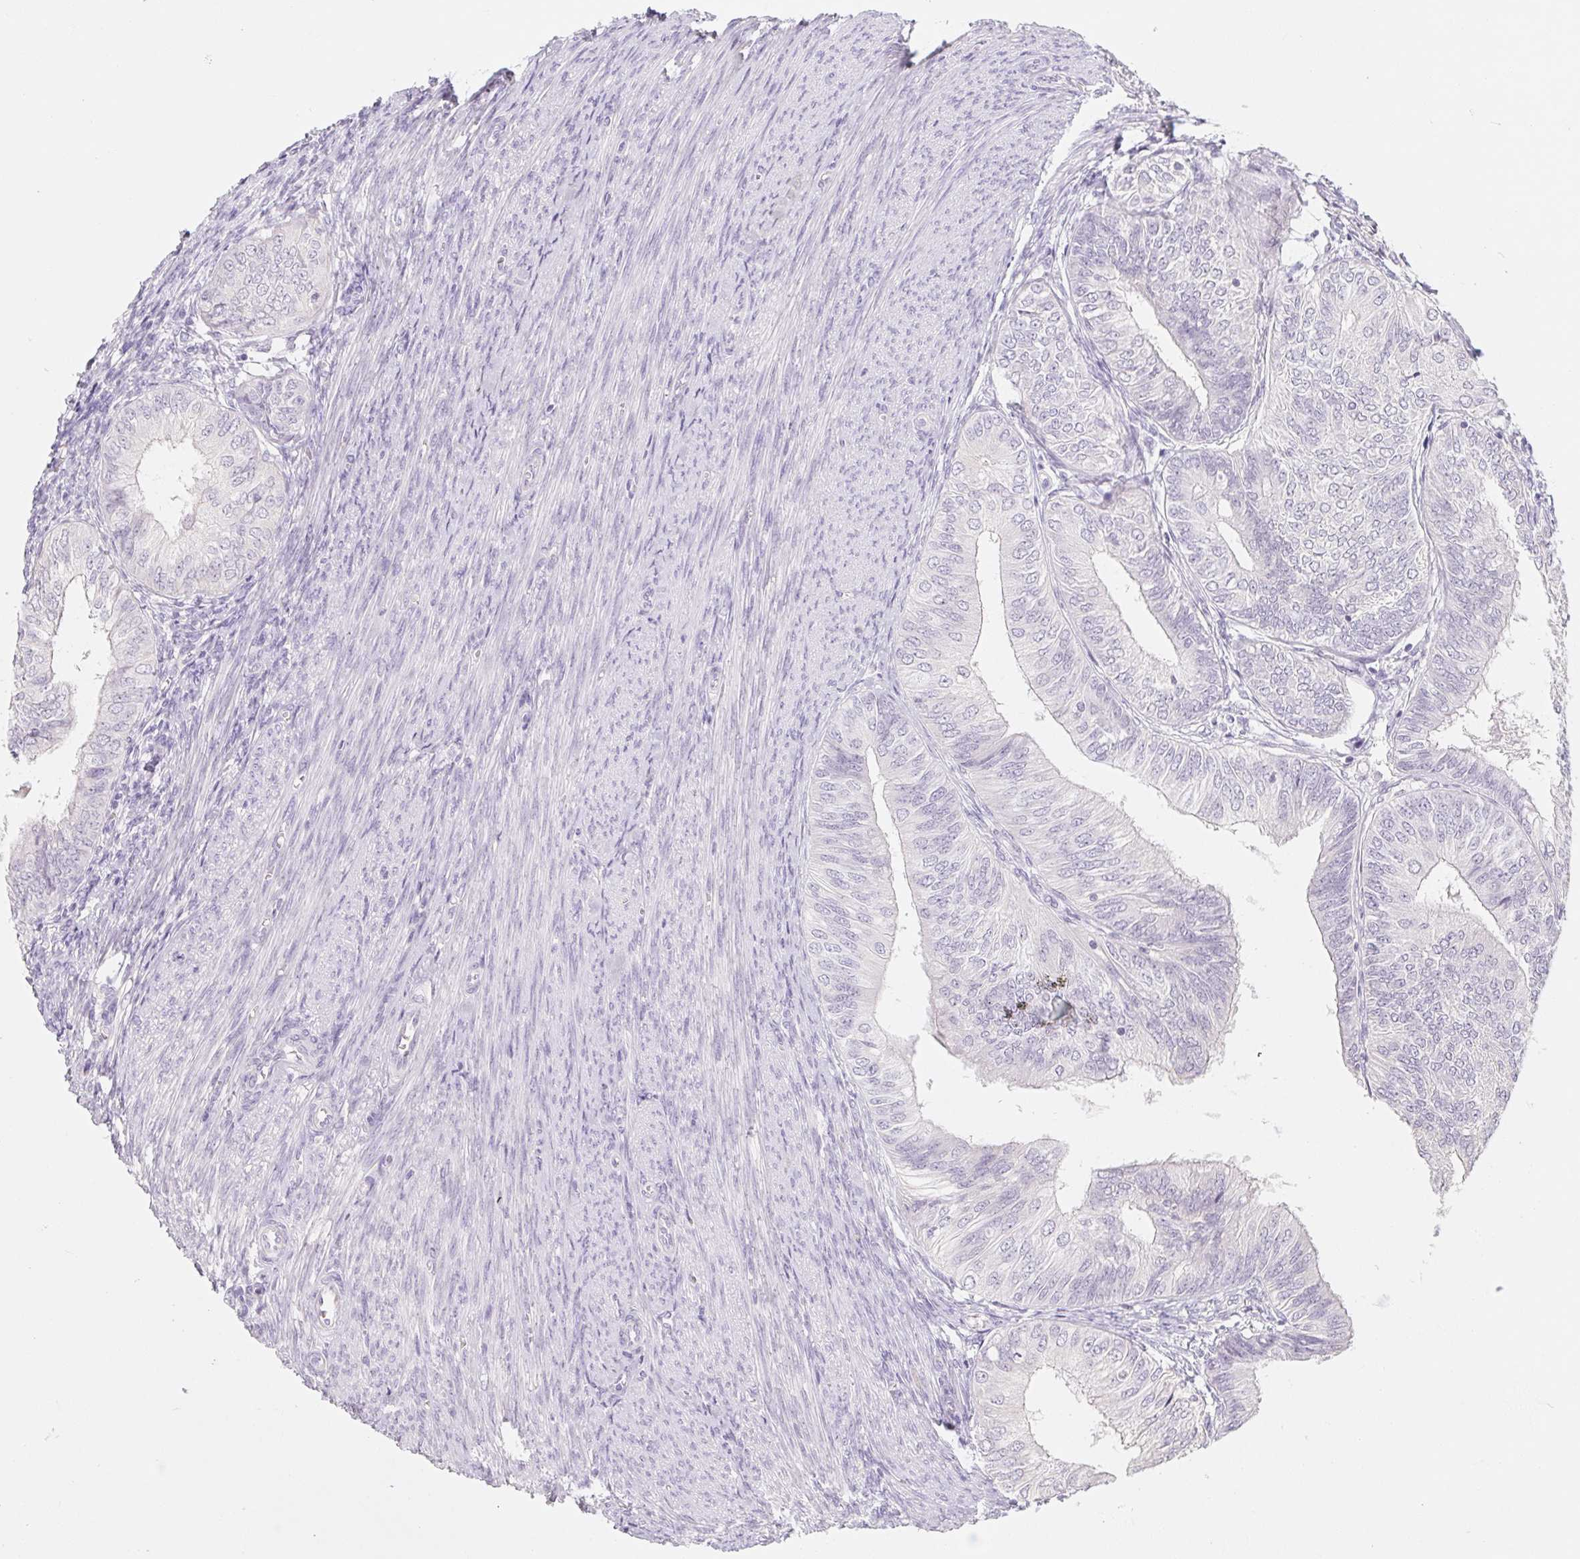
{"staining": {"intensity": "negative", "quantity": "none", "location": "none"}, "tissue": "endometrial cancer", "cell_type": "Tumor cells", "image_type": "cancer", "snomed": [{"axis": "morphology", "description": "Adenocarcinoma, NOS"}, {"axis": "topography", "description": "Endometrium"}], "caption": "Immunohistochemical staining of endometrial cancer shows no significant positivity in tumor cells. The staining is performed using DAB brown chromogen with nuclei counter-stained in using hematoxylin.", "gene": "POU1F1", "patient": {"sex": "female", "age": 58}}